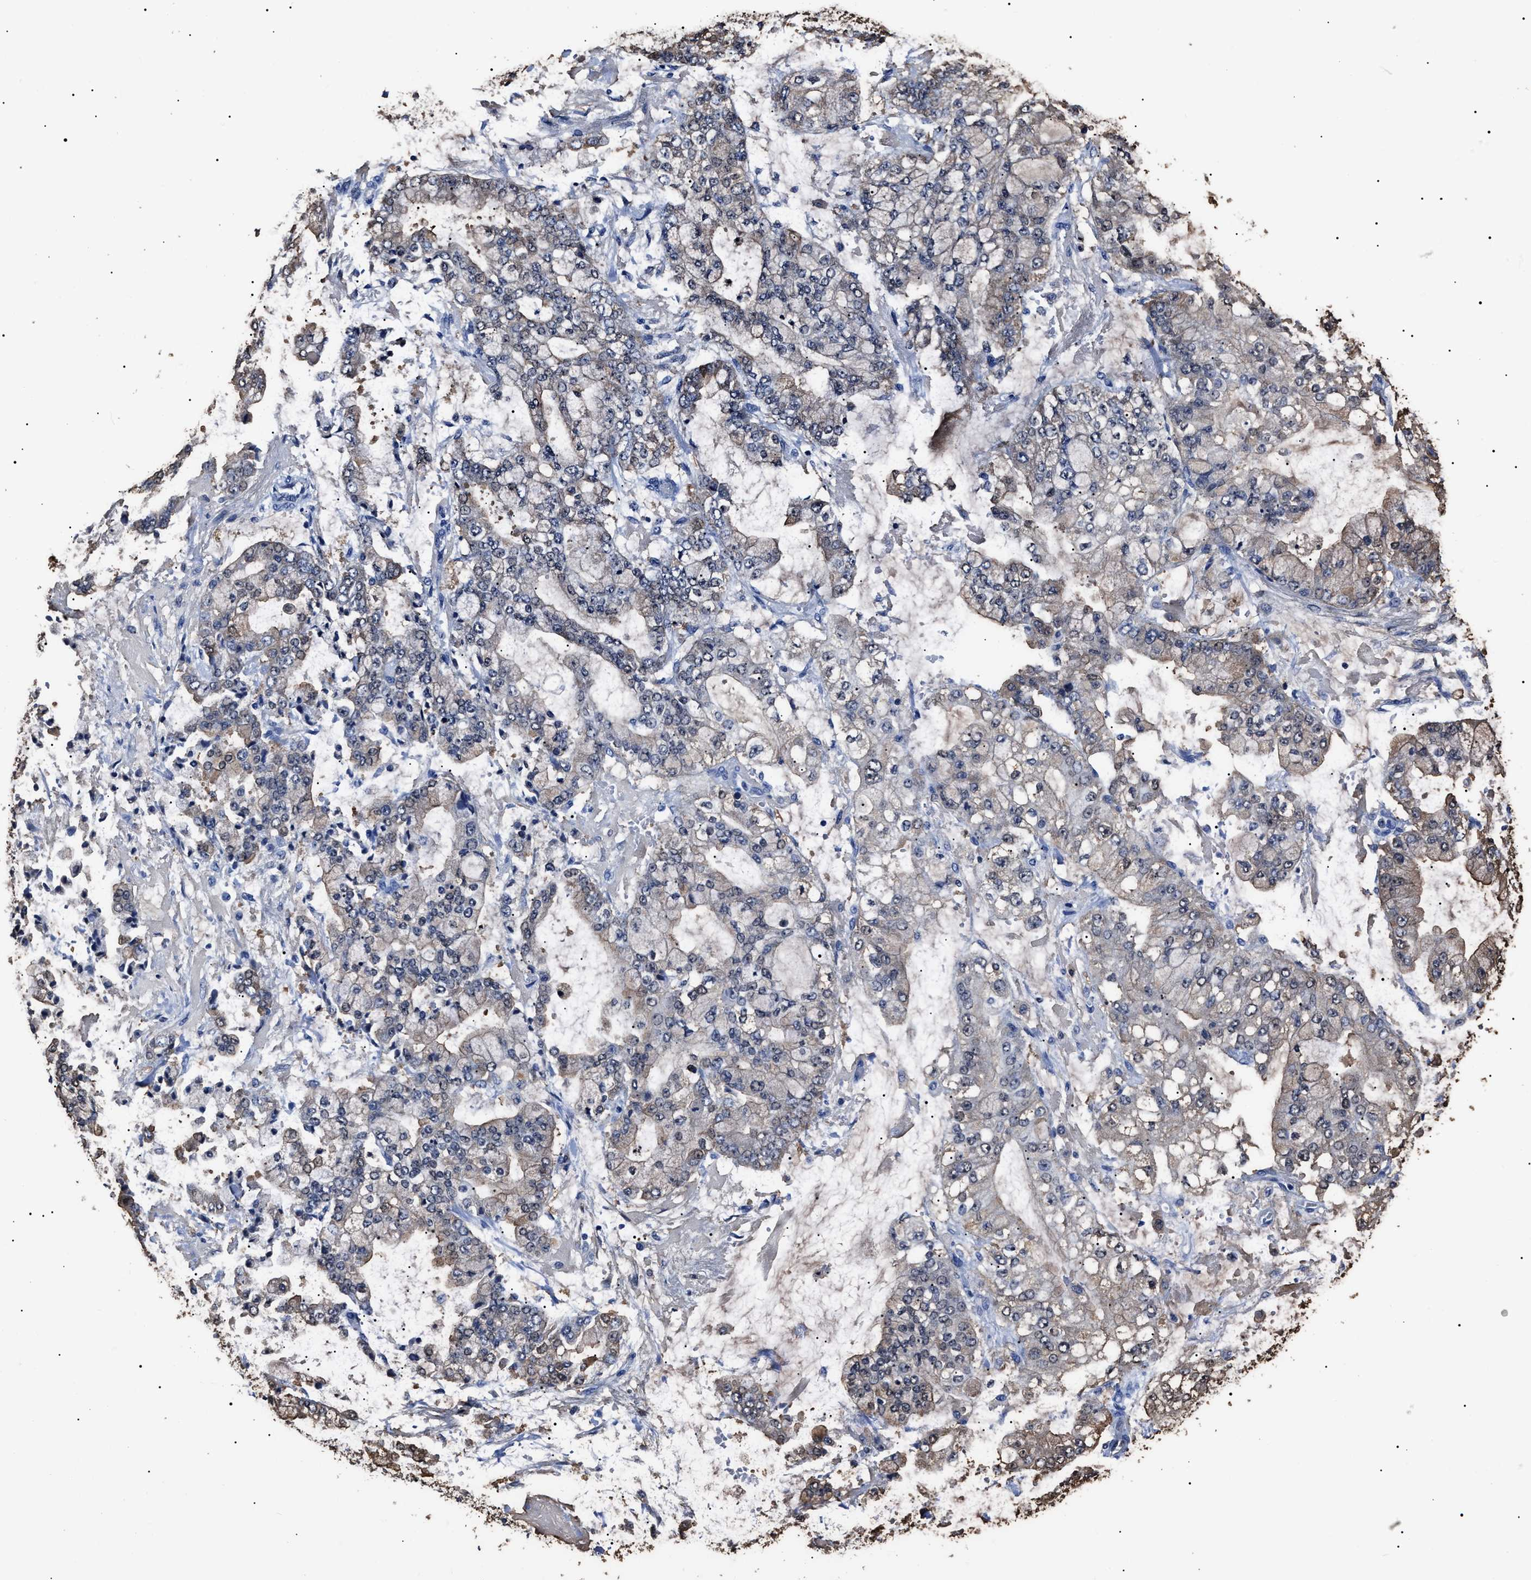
{"staining": {"intensity": "negative", "quantity": "none", "location": "none"}, "tissue": "stomach cancer", "cell_type": "Tumor cells", "image_type": "cancer", "snomed": [{"axis": "morphology", "description": "Adenocarcinoma, NOS"}, {"axis": "topography", "description": "Stomach"}], "caption": "Adenocarcinoma (stomach) was stained to show a protein in brown. There is no significant staining in tumor cells. (Stains: DAB (3,3'-diaminobenzidine) IHC with hematoxylin counter stain, Microscopy: brightfield microscopy at high magnification).", "gene": "ALDH1A1", "patient": {"sex": "male", "age": 76}}